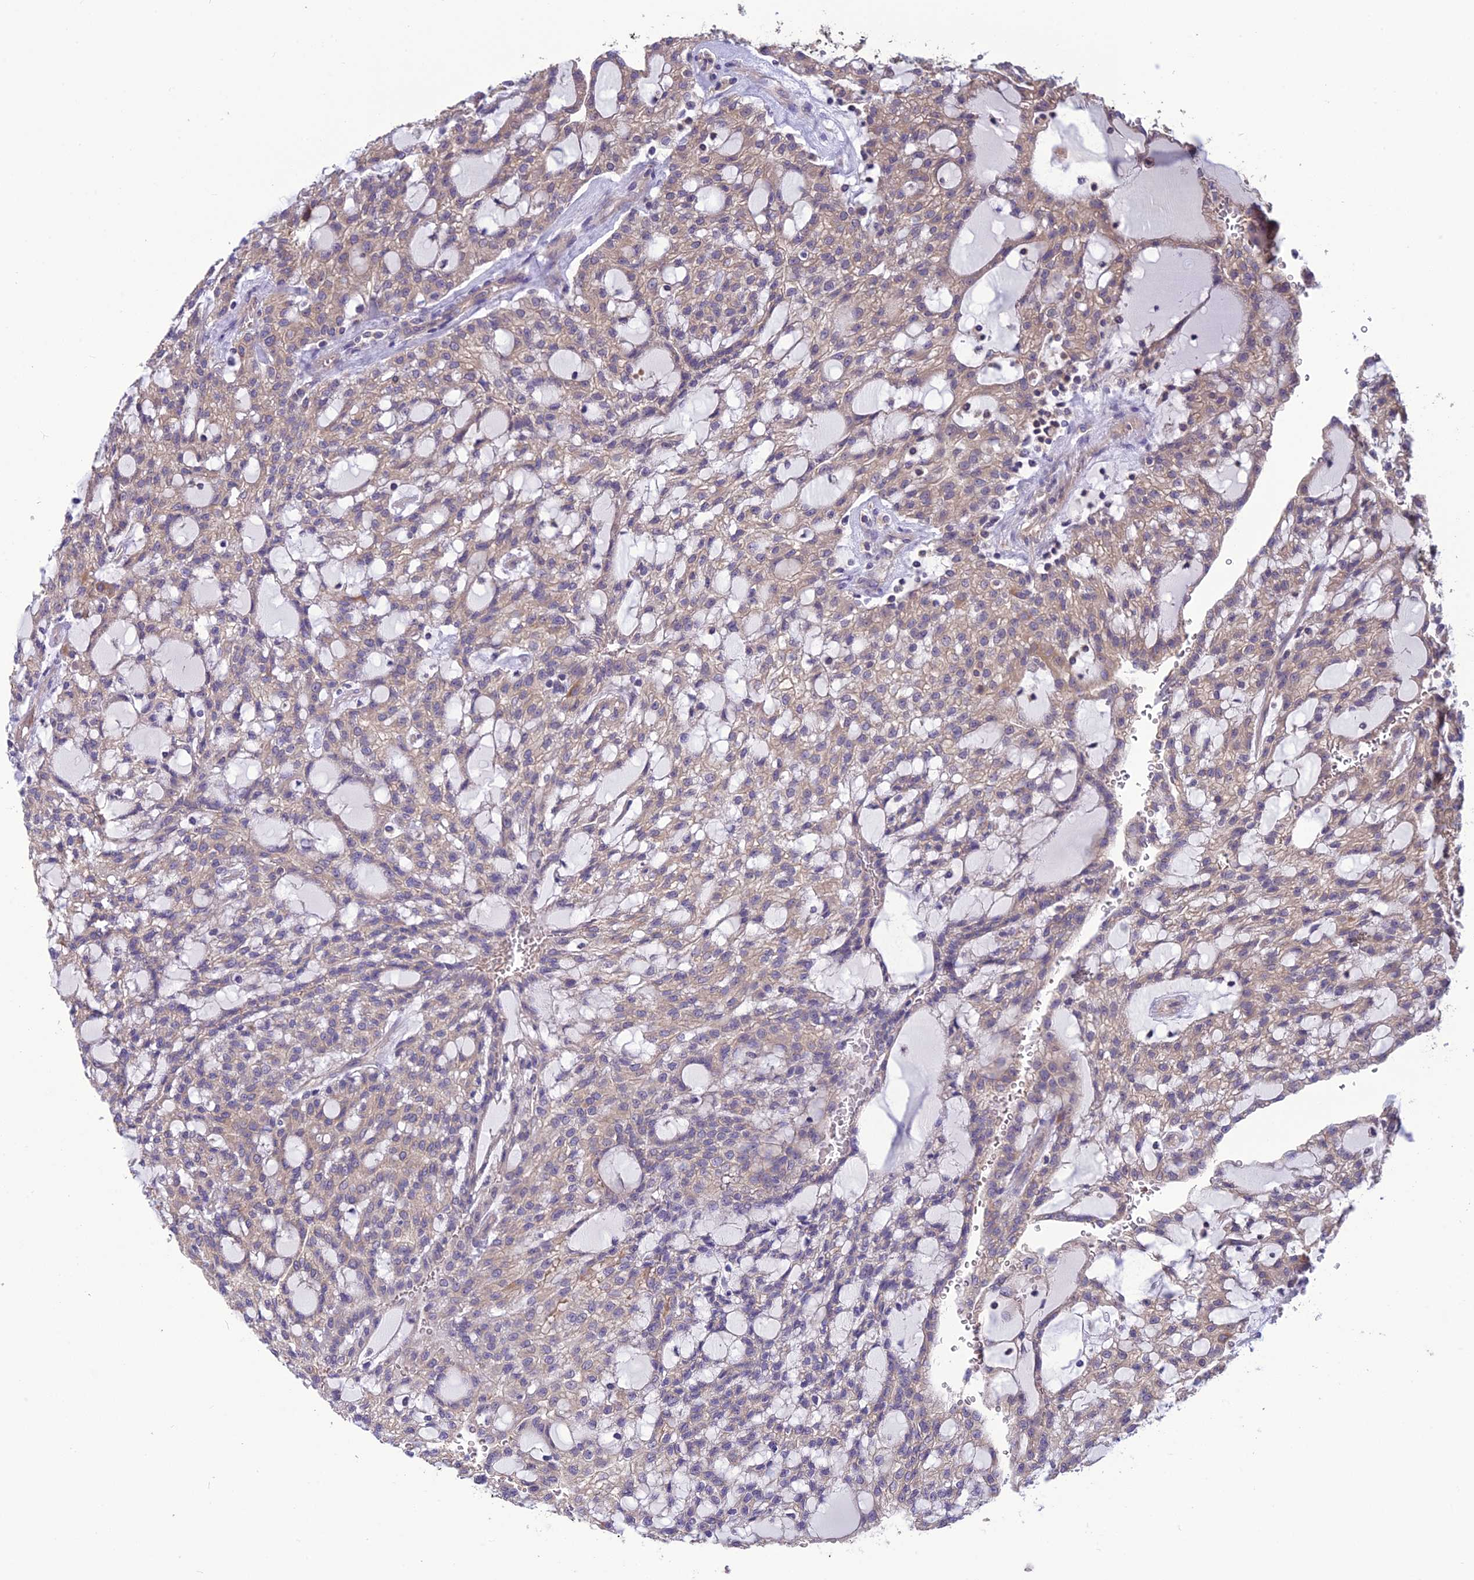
{"staining": {"intensity": "weak", "quantity": "25%-75%", "location": "cytoplasmic/membranous"}, "tissue": "renal cancer", "cell_type": "Tumor cells", "image_type": "cancer", "snomed": [{"axis": "morphology", "description": "Adenocarcinoma, NOS"}, {"axis": "topography", "description": "Kidney"}], "caption": "Human renal adenocarcinoma stained for a protein (brown) displays weak cytoplasmic/membranous positive expression in approximately 25%-75% of tumor cells.", "gene": "PSMF1", "patient": {"sex": "male", "age": 63}}